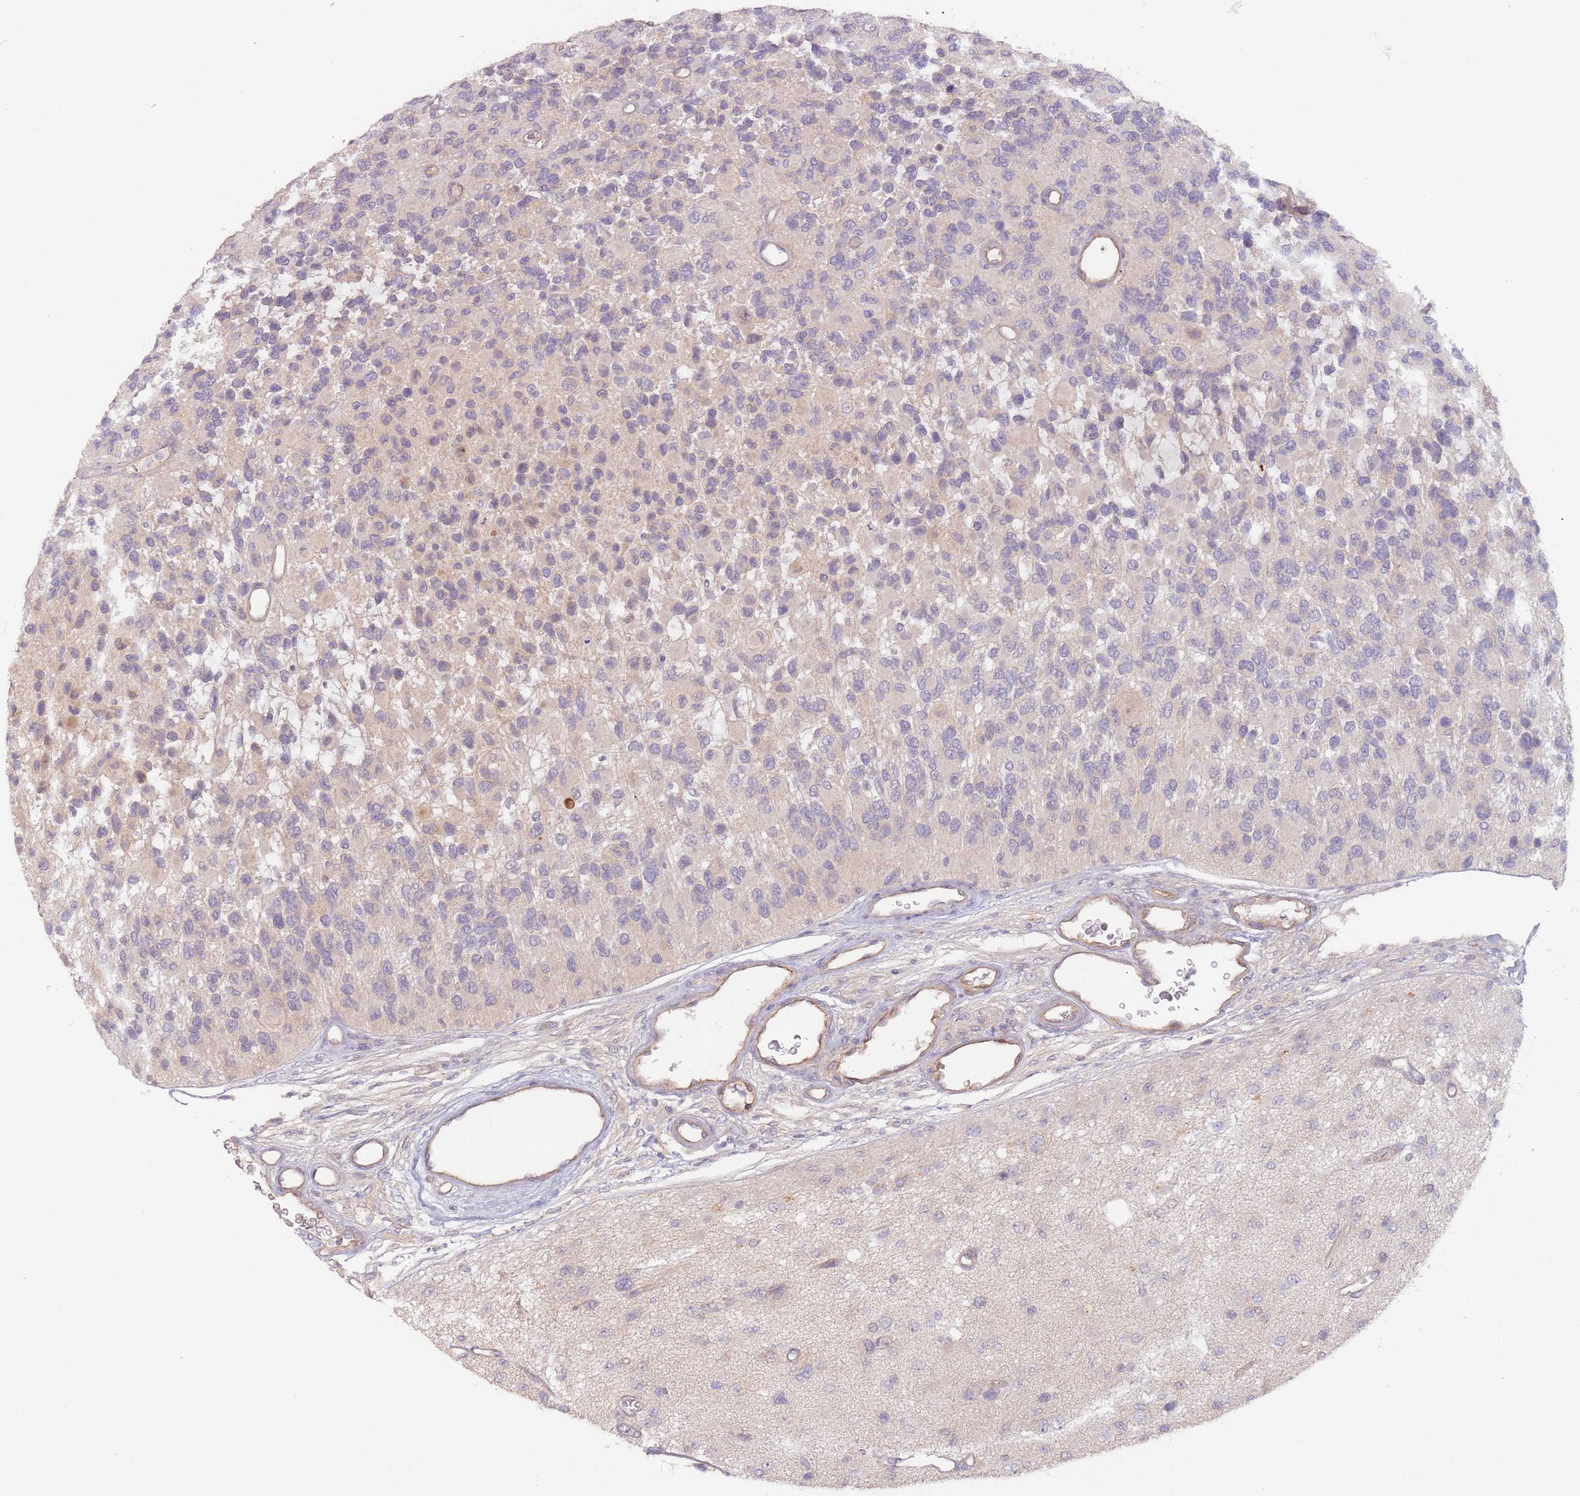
{"staining": {"intensity": "negative", "quantity": "none", "location": "none"}, "tissue": "glioma", "cell_type": "Tumor cells", "image_type": "cancer", "snomed": [{"axis": "morphology", "description": "Glioma, malignant, High grade"}, {"axis": "topography", "description": "Brain"}], "caption": "Tumor cells show no significant expression in malignant glioma (high-grade).", "gene": "SAV1", "patient": {"sex": "male", "age": 77}}